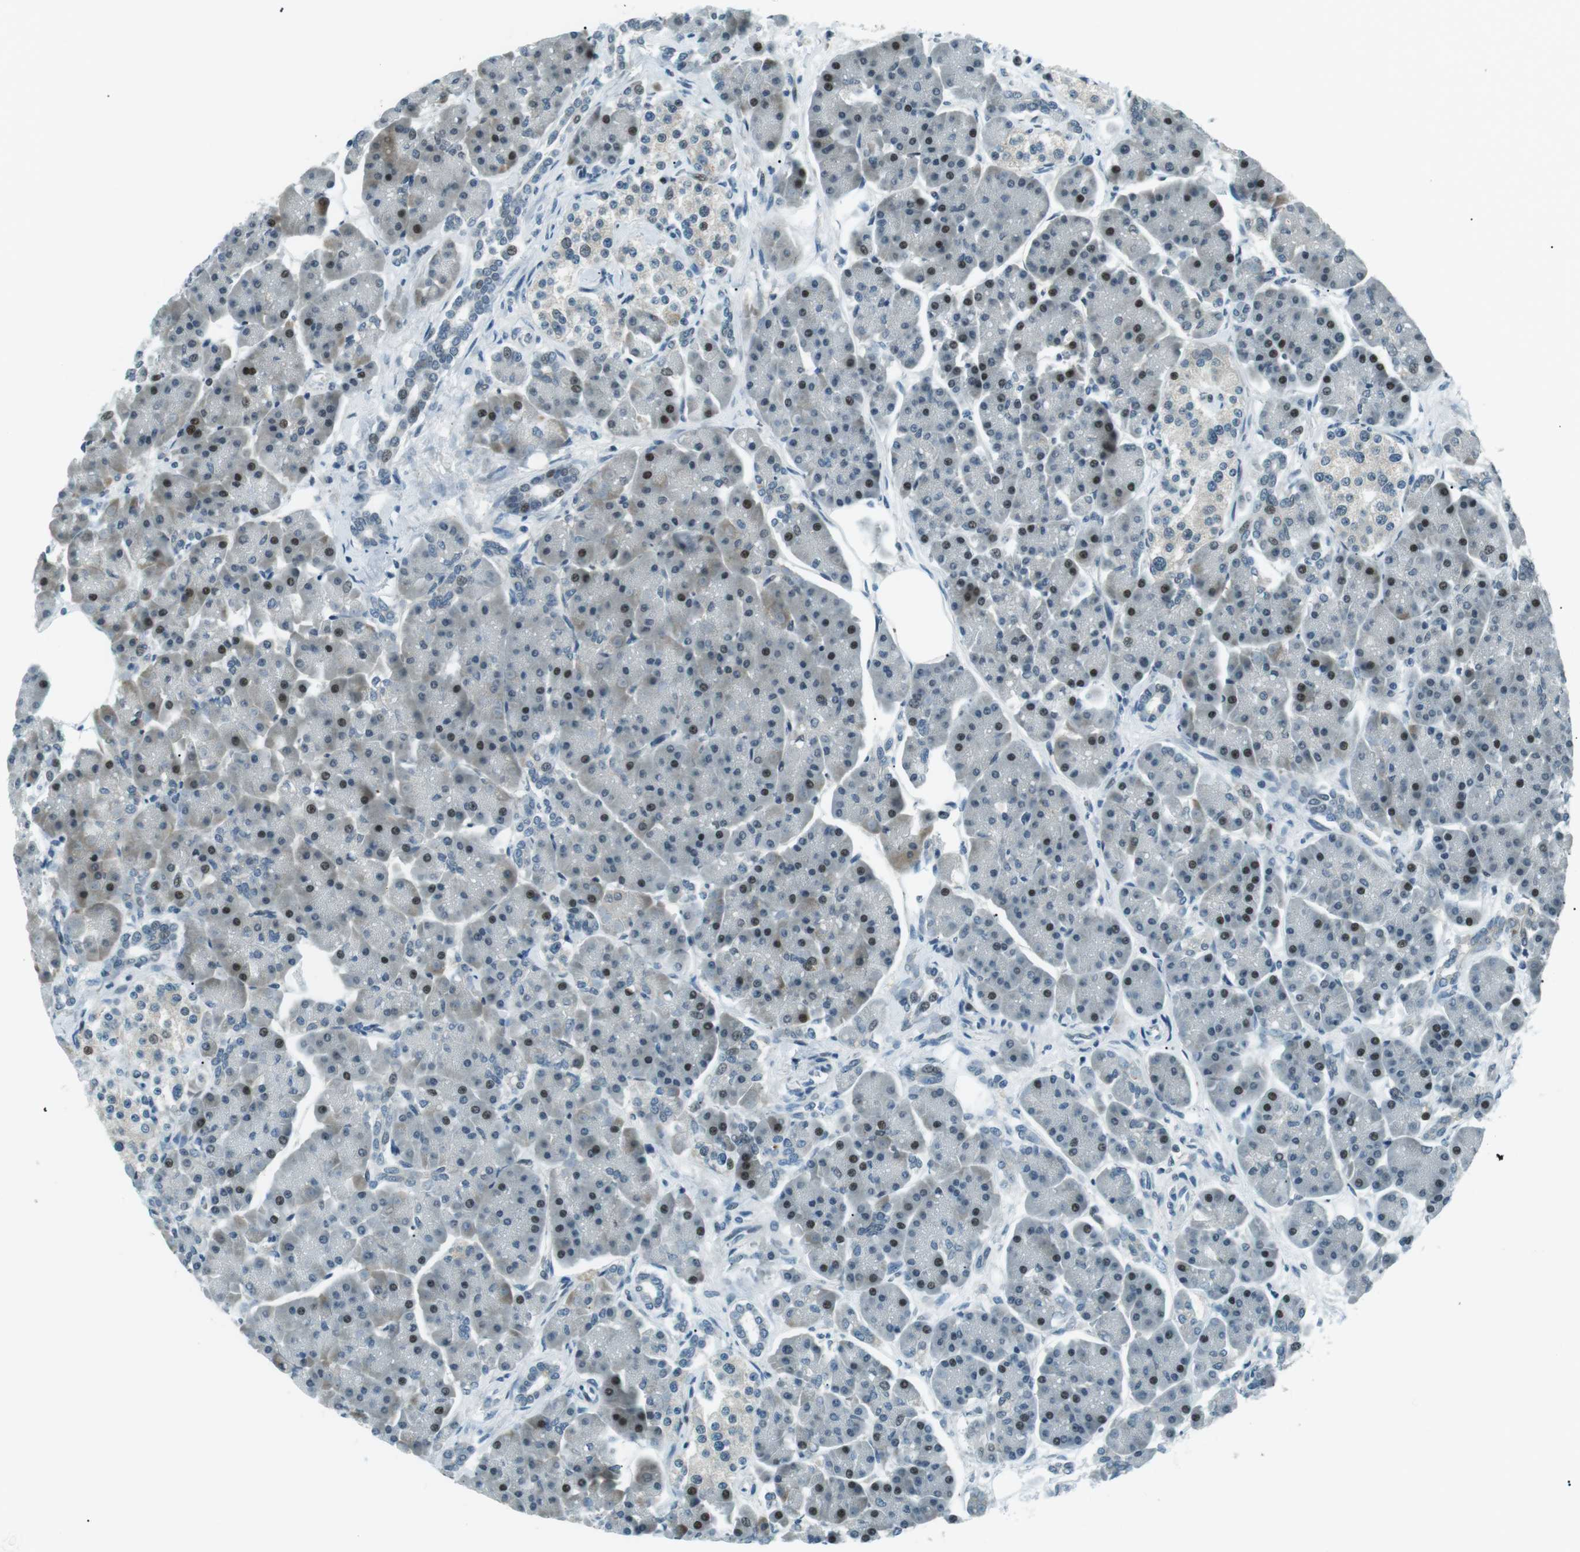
{"staining": {"intensity": "strong", "quantity": "25%-75%", "location": "cytoplasmic/membranous,nuclear"}, "tissue": "pancreas", "cell_type": "Exocrine glandular cells", "image_type": "normal", "snomed": [{"axis": "morphology", "description": "Normal tissue, NOS"}, {"axis": "topography", "description": "Pancreas"}], "caption": "Protein staining shows strong cytoplasmic/membranous,nuclear positivity in approximately 25%-75% of exocrine glandular cells in normal pancreas. (DAB (3,3'-diaminobenzidine) = brown stain, brightfield microscopy at high magnification).", "gene": "PJA1", "patient": {"sex": "female", "age": 70}}